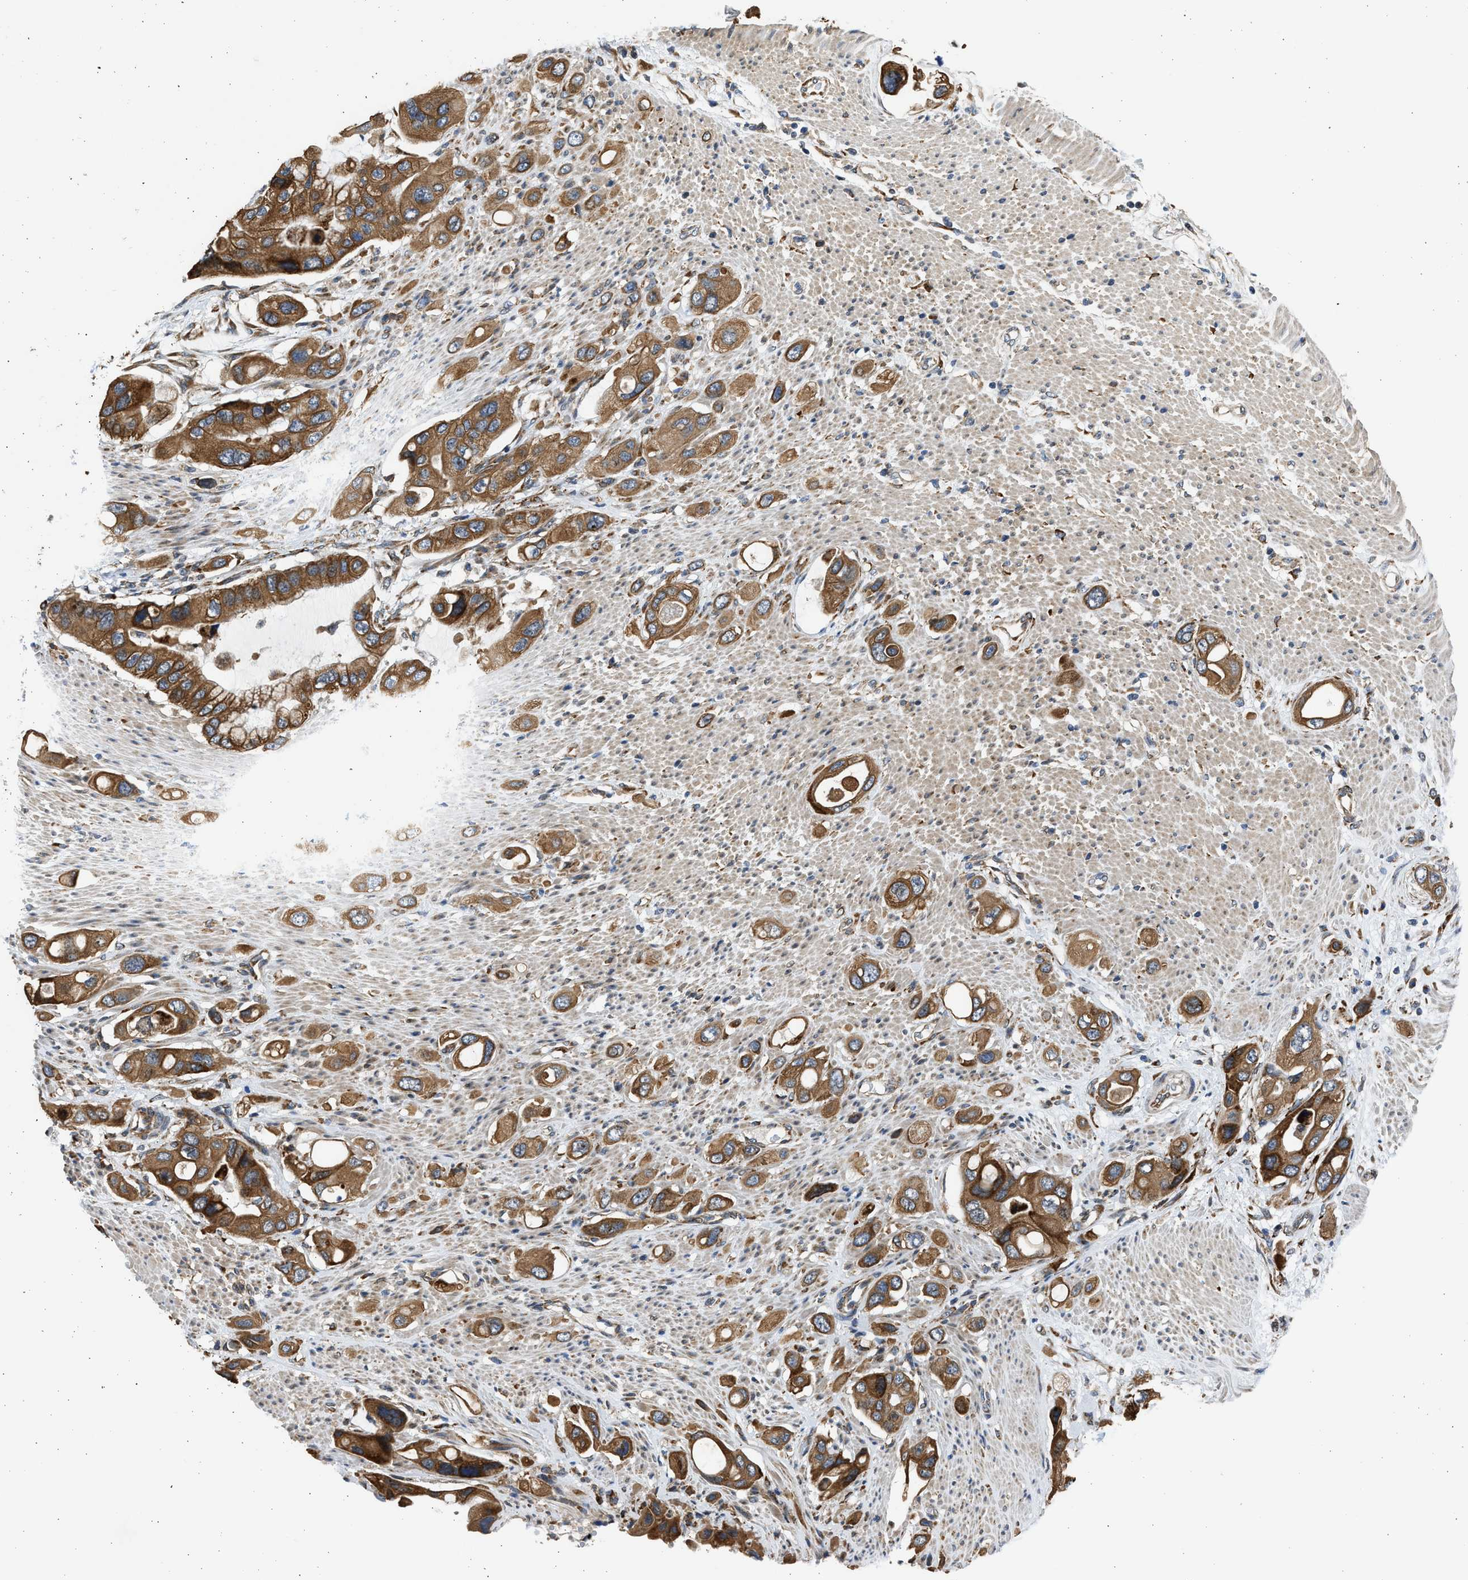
{"staining": {"intensity": "strong", "quantity": ">75%", "location": "cytoplasmic/membranous"}, "tissue": "pancreatic cancer", "cell_type": "Tumor cells", "image_type": "cancer", "snomed": [{"axis": "morphology", "description": "Adenocarcinoma, NOS"}, {"axis": "topography", "description": "Pancreas"}], "caption": "DAB (3,3'-diaminobenzidine) immunohistochemical staining of pancreatic adenocarcinoma demonstrates strong cytoplasmic/membranous protein expression in about >75% of tumor cells. Immunohistochemistry (ihc) stains the protein in brown and the nuclei are stained blue.", "gene": "PLD2", "patient": {"sex": "female", "age": 56}}